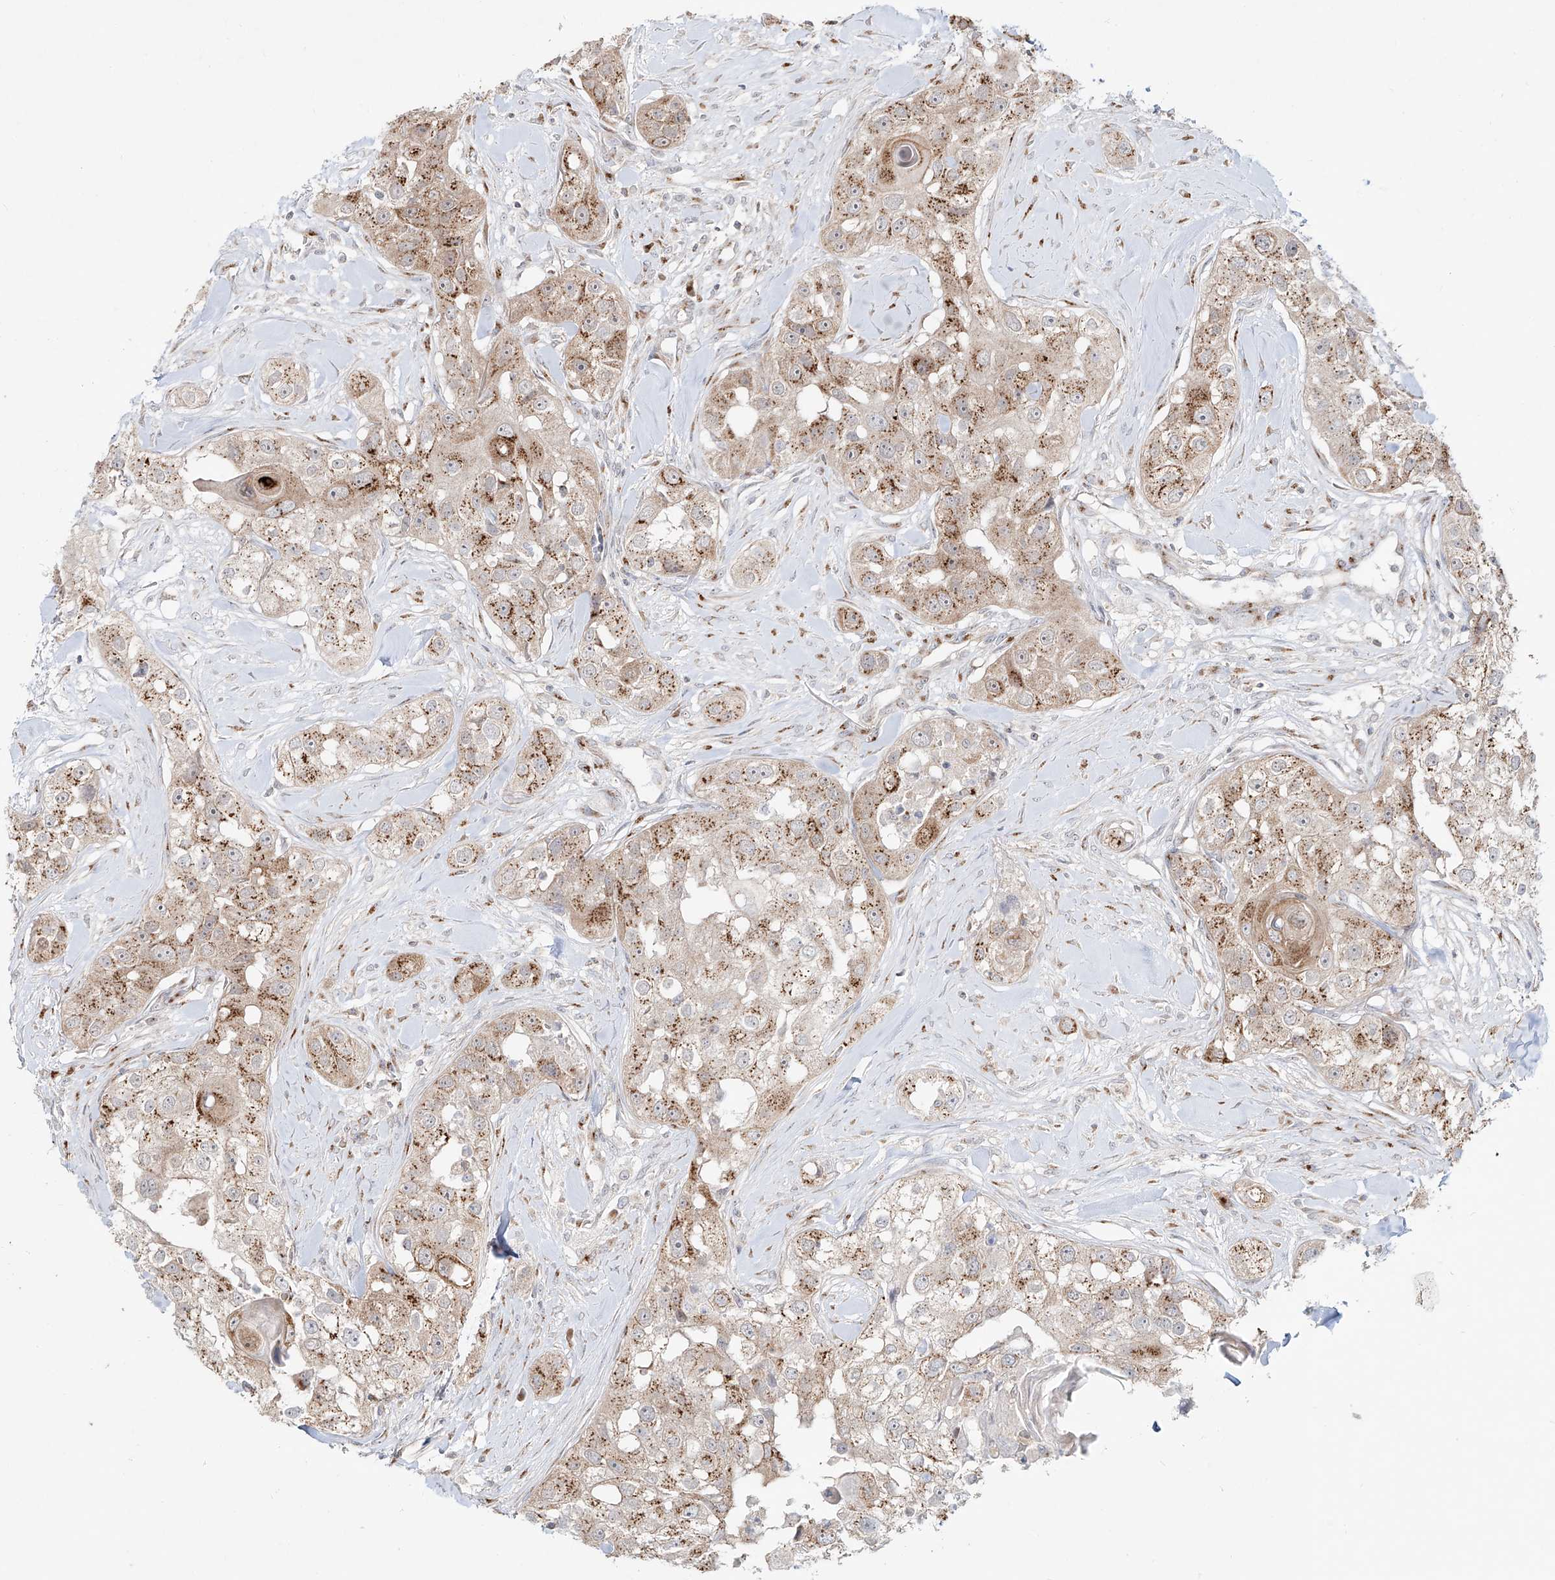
{"staining": {"intensity": "moderate", "quantity": ">75%", "location": "cytoplasmic/membranous"}, "tissue": "head and neck cancer", "cell_type": "Tumor cells", "image_type": "cancer", "snomed": [{"axis": "morphology", "description": "Normal tissue, NOS"}, {"axis": "morphology", "description": "Squamous cell carcinoma, NOS"}, {"axis": "topography", "description": "Skeletal muscle"}, {"axis": "topography", "description": "Head-Neck"}], "caption": "Immunohistochemistry (IHC) image of neoplastic tissue: head and neck cancer stained using immunohistochemistry exhibits medium levels of moderate protein expression localized specifically in the cytoplasmic/membranous of tumor cells, appearing as a cytoplasmic/membranous brown color.", "gene": "BSDC1", "patient": {"sex": "male", "age": 51}}